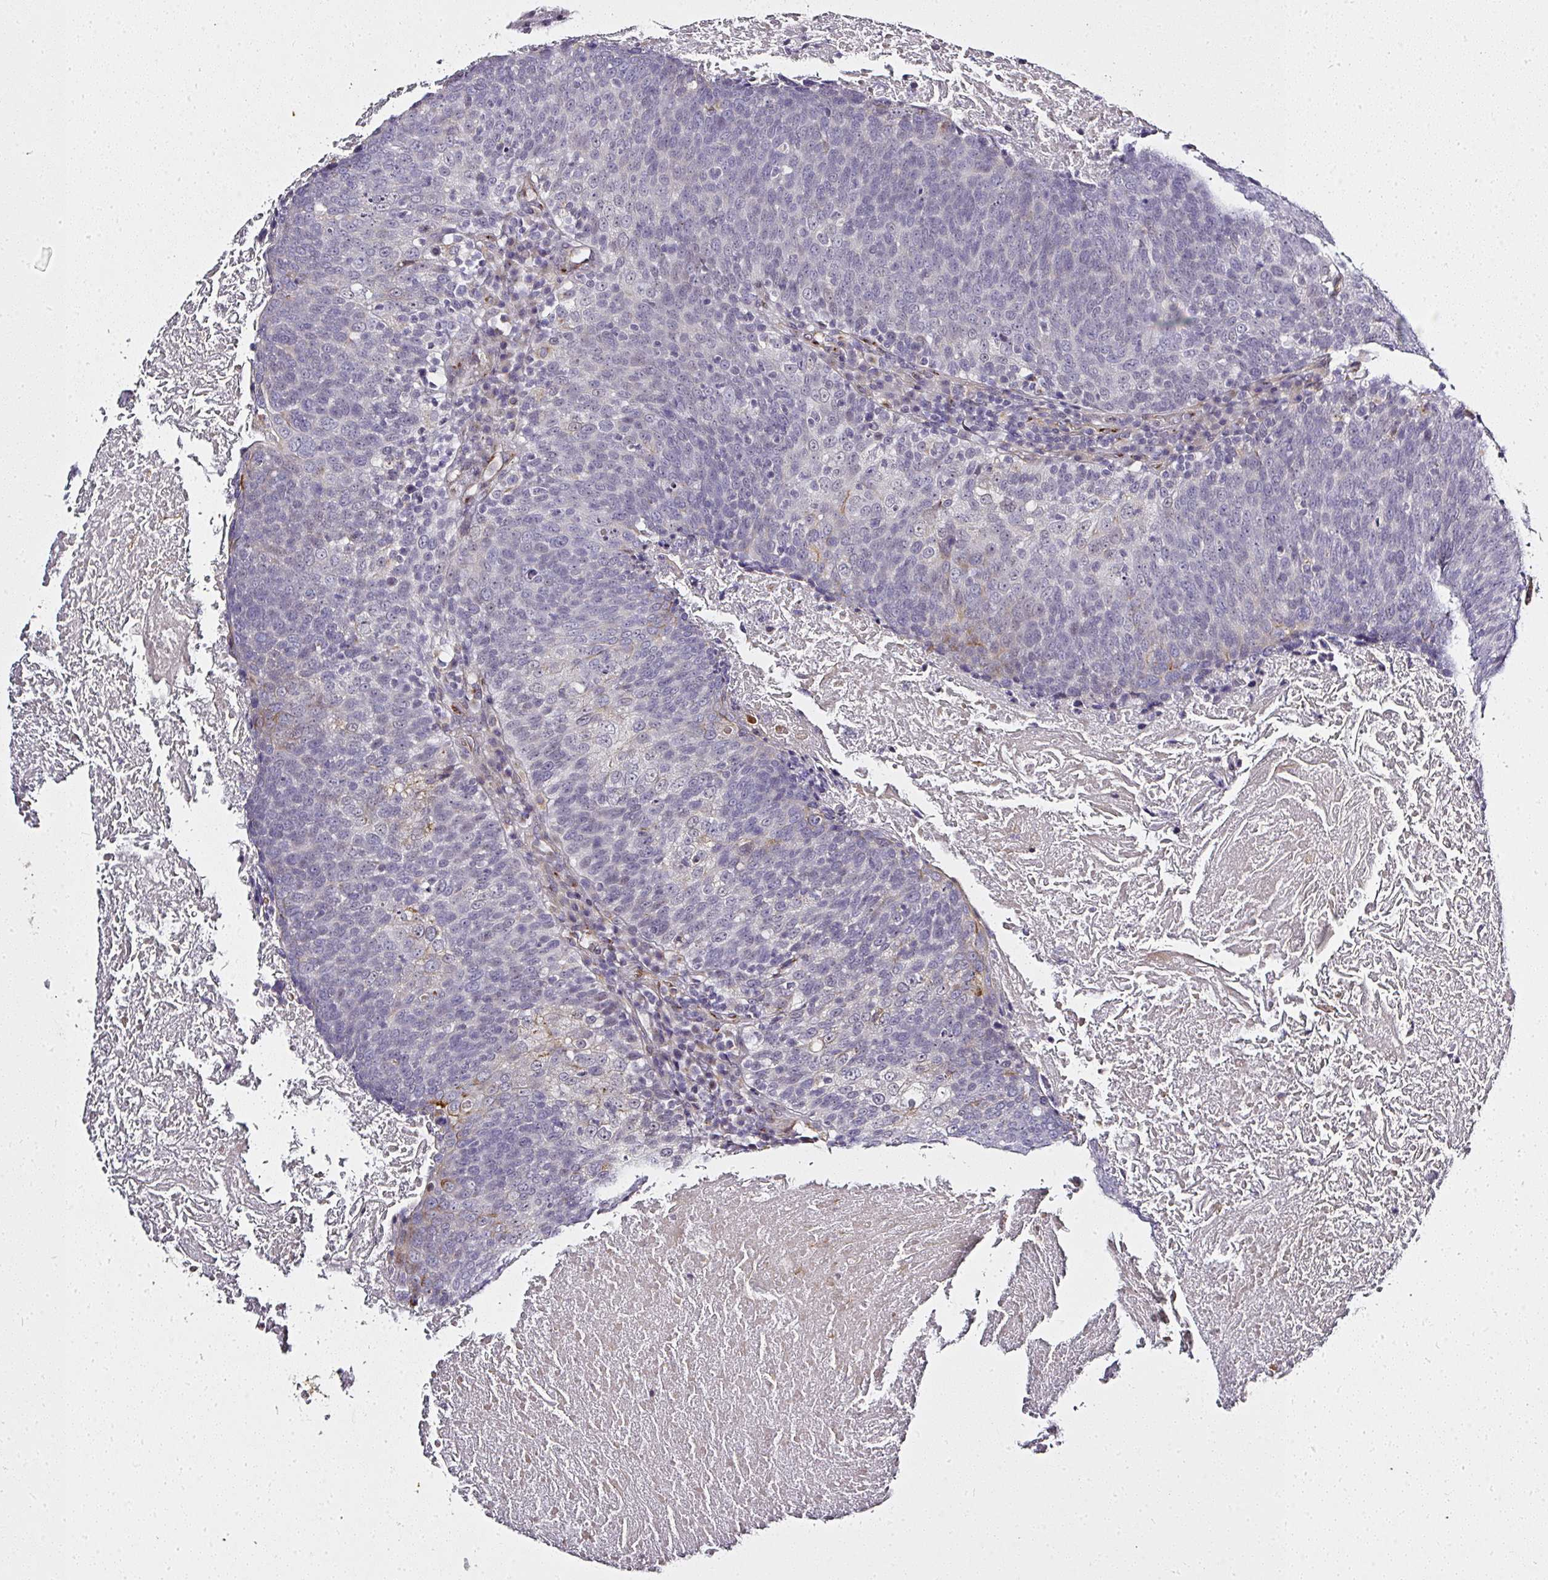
{"staining": {"intensity": "negative", "quantity": "none", "location": "none"}, "tissue": "head and neck cancer", "cell_type": "Tumor cells", "image_type": "cancer", "snomed": [{"axis": "morphology", "description": "Squamous cell carcinoma, NOS"}, {"axis": "morphology", "description": "Squamous cell carcinoma, metastatic, NOS"}, {"axis": "topography", "description": "Lymph node"}, {"axis": "topography", "description": "Head-Neck"}], "caption": "High power microscopy photomicrograph of an IHC histopathology image of head and neck cancer (squamous cell carcinoma), revealing no significant staining in tumor cells. (DAB (3,3'-diaminobenzidine) IHC, high magnification).", "gene": "ATP8B2", "patient": {"sex": "male", "age": 62}}